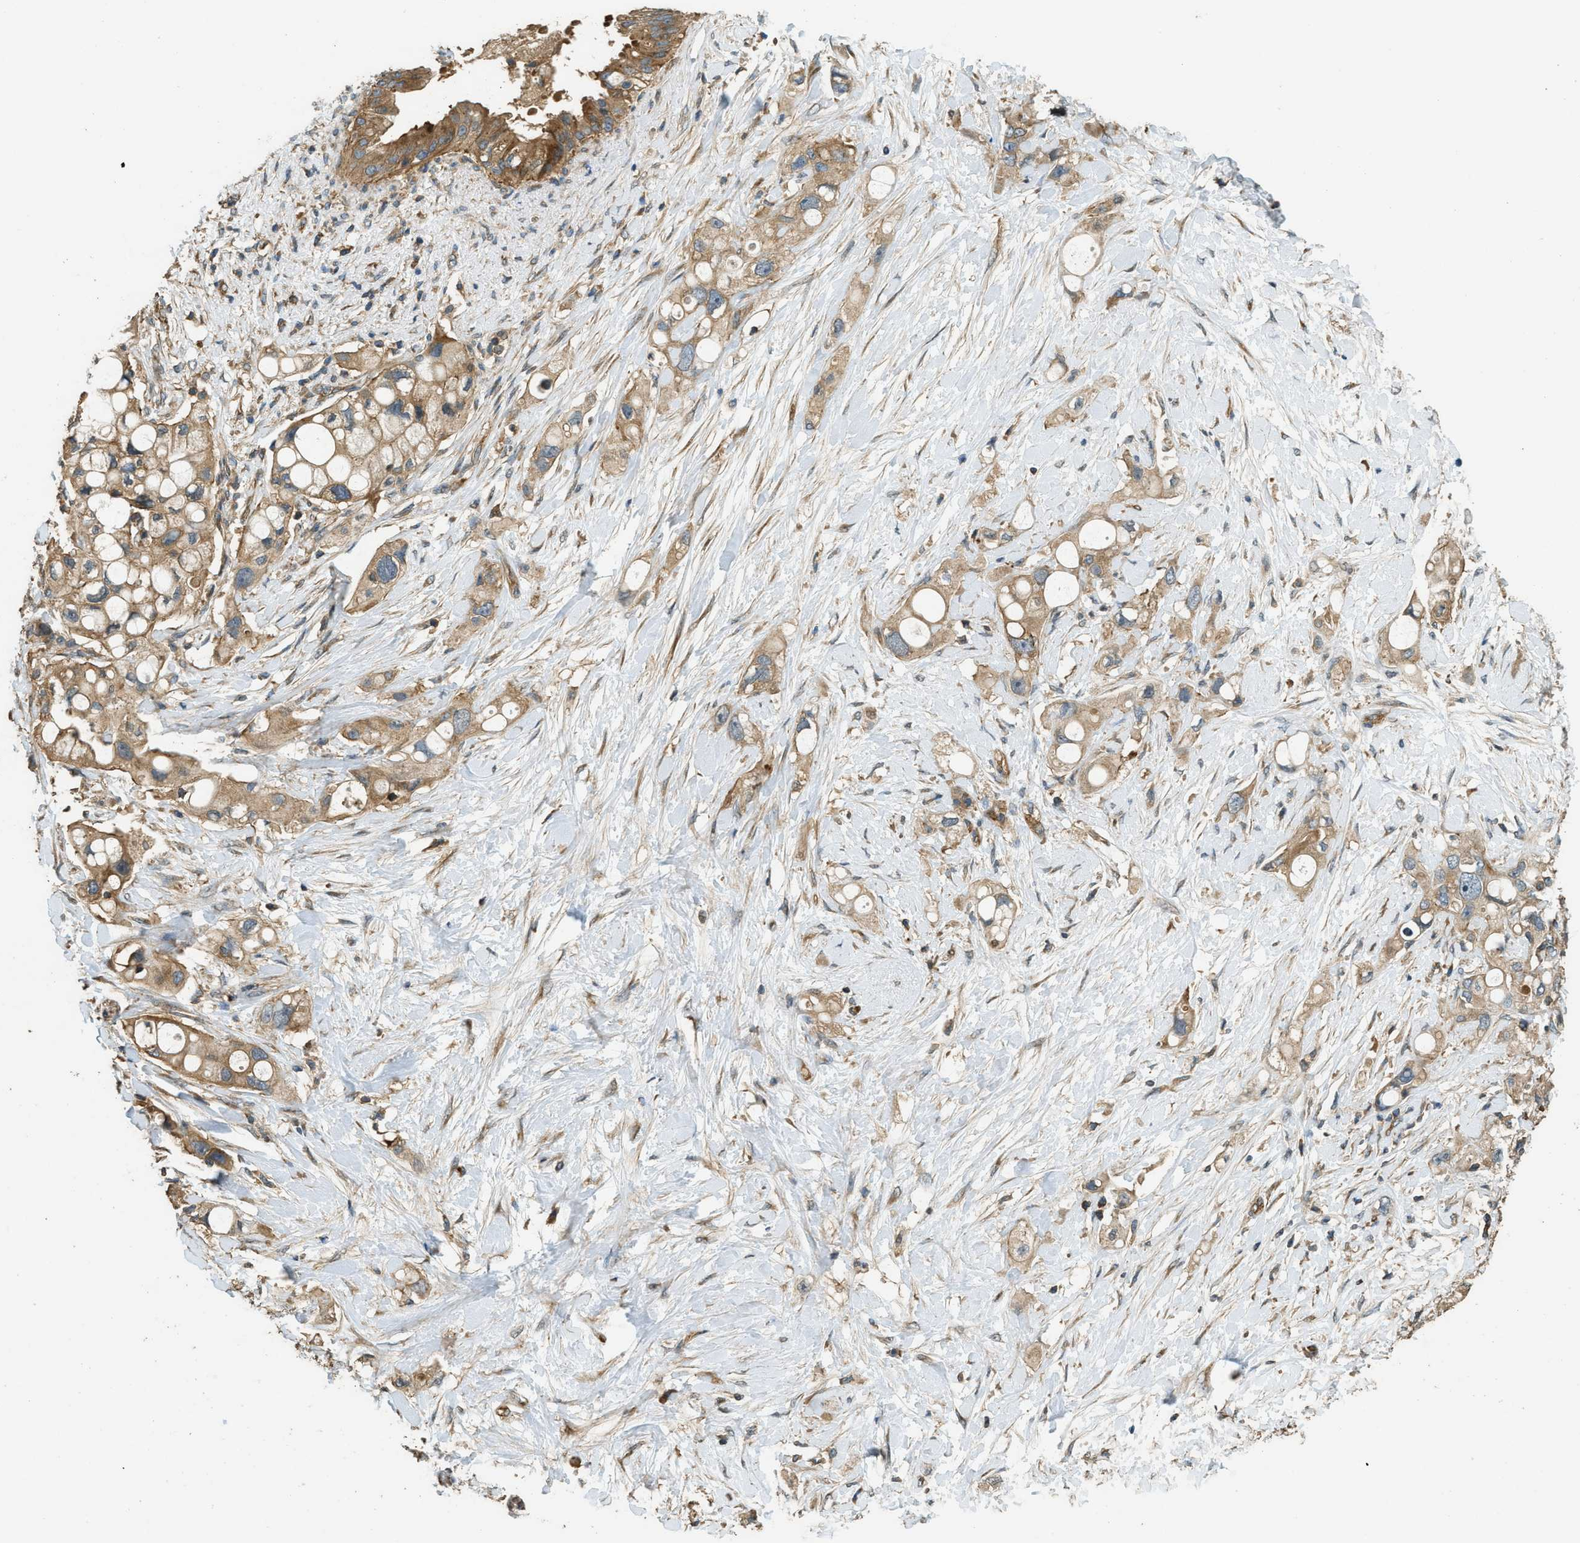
{"staining": {"intensity": "moderate", "quantity": ">75%", "location": "cytoplasmic/membranous"}, "tissue": "pancreatic cancer", "cell_type": "Tumor cells", "image_type": "cancer", "snomed": [{"axis": "morphology", "description": "Adenocarcinoma, NOS"}, {"axis": "topography", "description": "Pancreas"}], "caption": "Moderate cytoplasmic/membranous expression is present in about >75% of tumor cells in pancreatic cancer (adenocarcinoma). Immunohistochemistry stains the protein of interest in brown and the nuclei are stained blue.", "gene": "MARS1", "patient": {"sex": "female", "age": 56}}